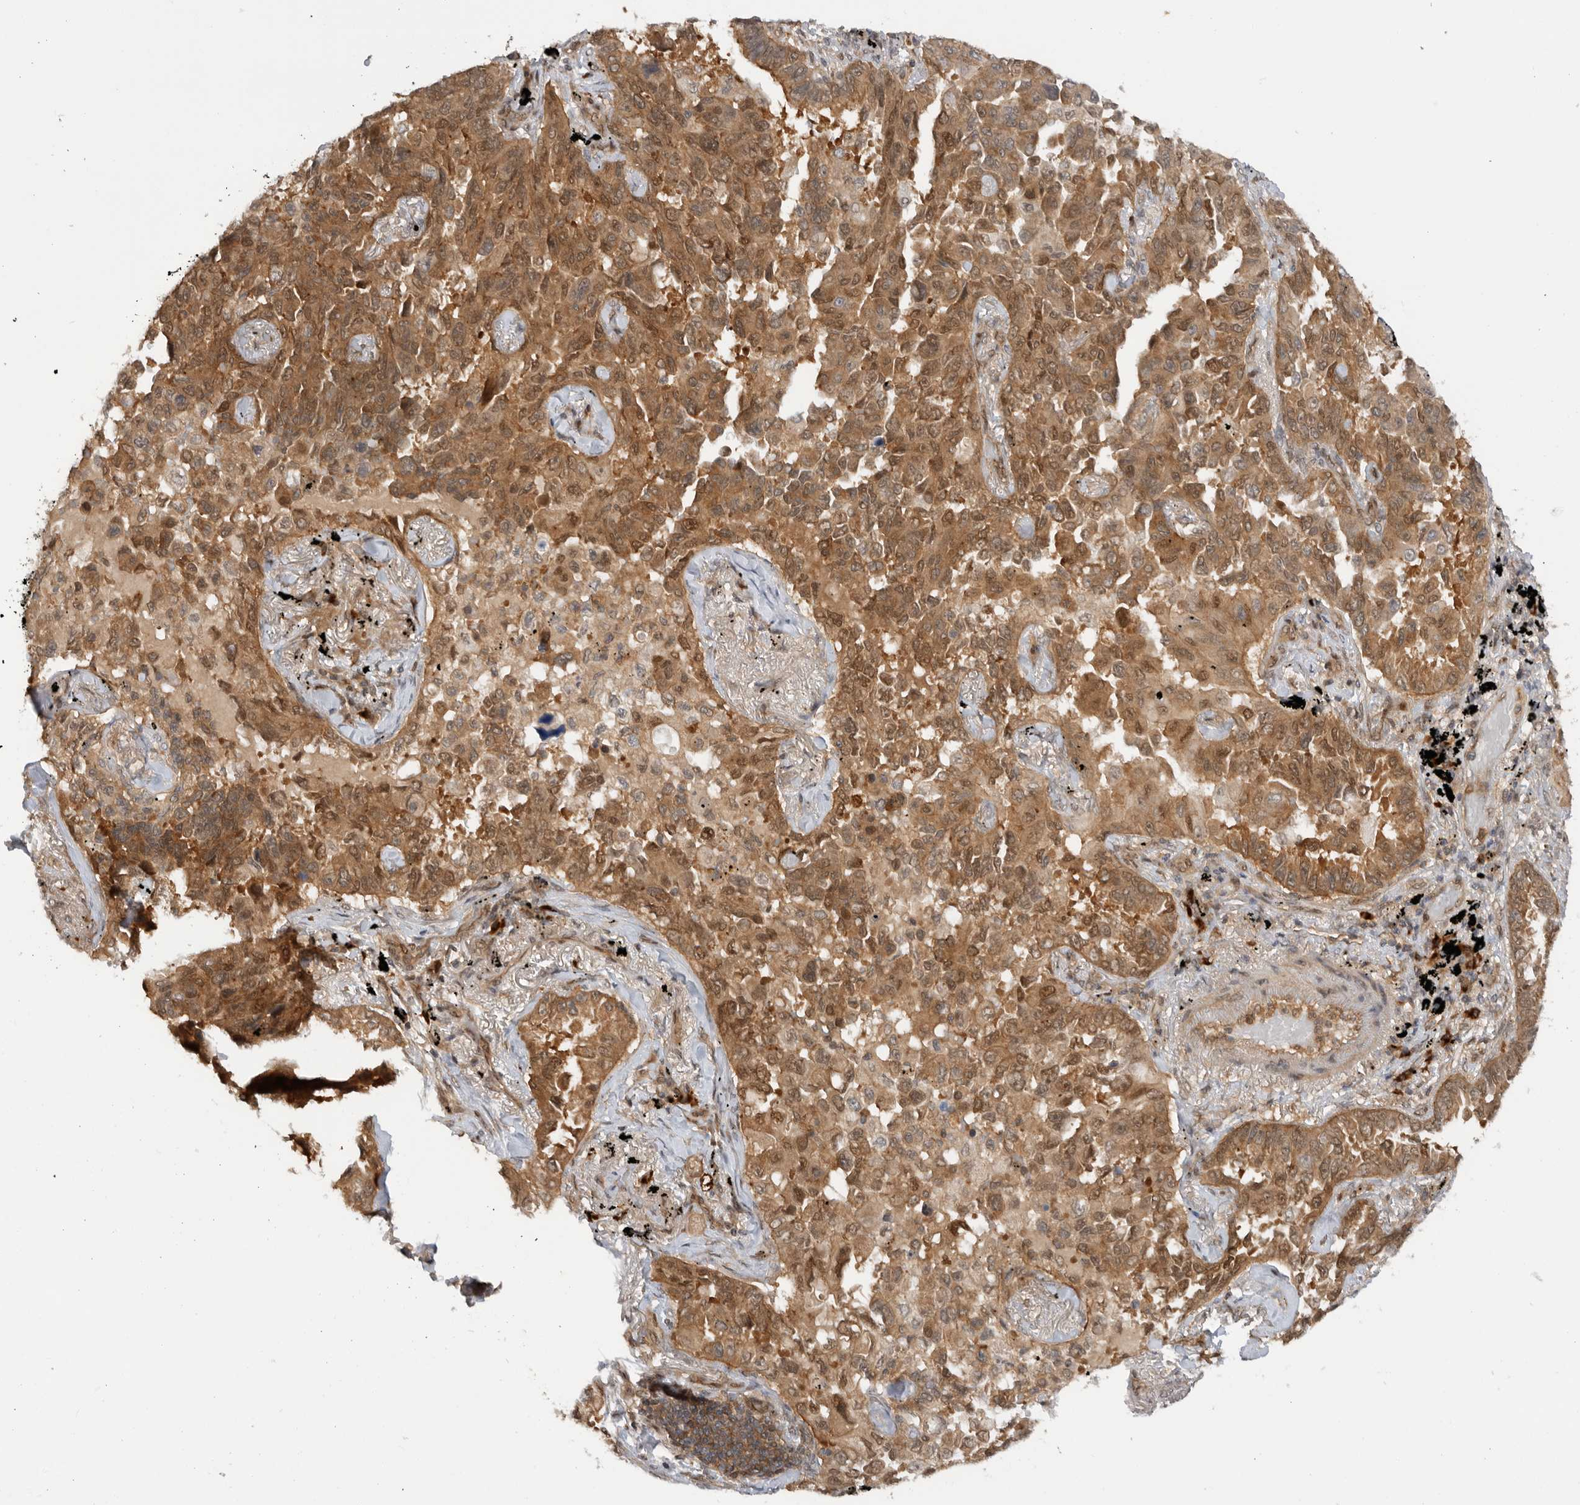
{"staining": {"intensity": "moderate", "quantity": ">75%", "location": "cytoplasmic/membranous"}, "tissue": "lung cancer", "cell_type": "Tumor cells", "image_type": "cancer", "snomed": [{"axis": "morphology", "description": "Adenocarcinoma, NOS"}, {"axis": "topography", "description": "Lung"}], "caption": "Moderate cytoplasmic/membranous staining for a protein is present in approximately >75% of tumor cells of lung cancer using immunohistochemistry.", "gene": "DCAF8", "patient": {"sex": "female", "age": 67}}